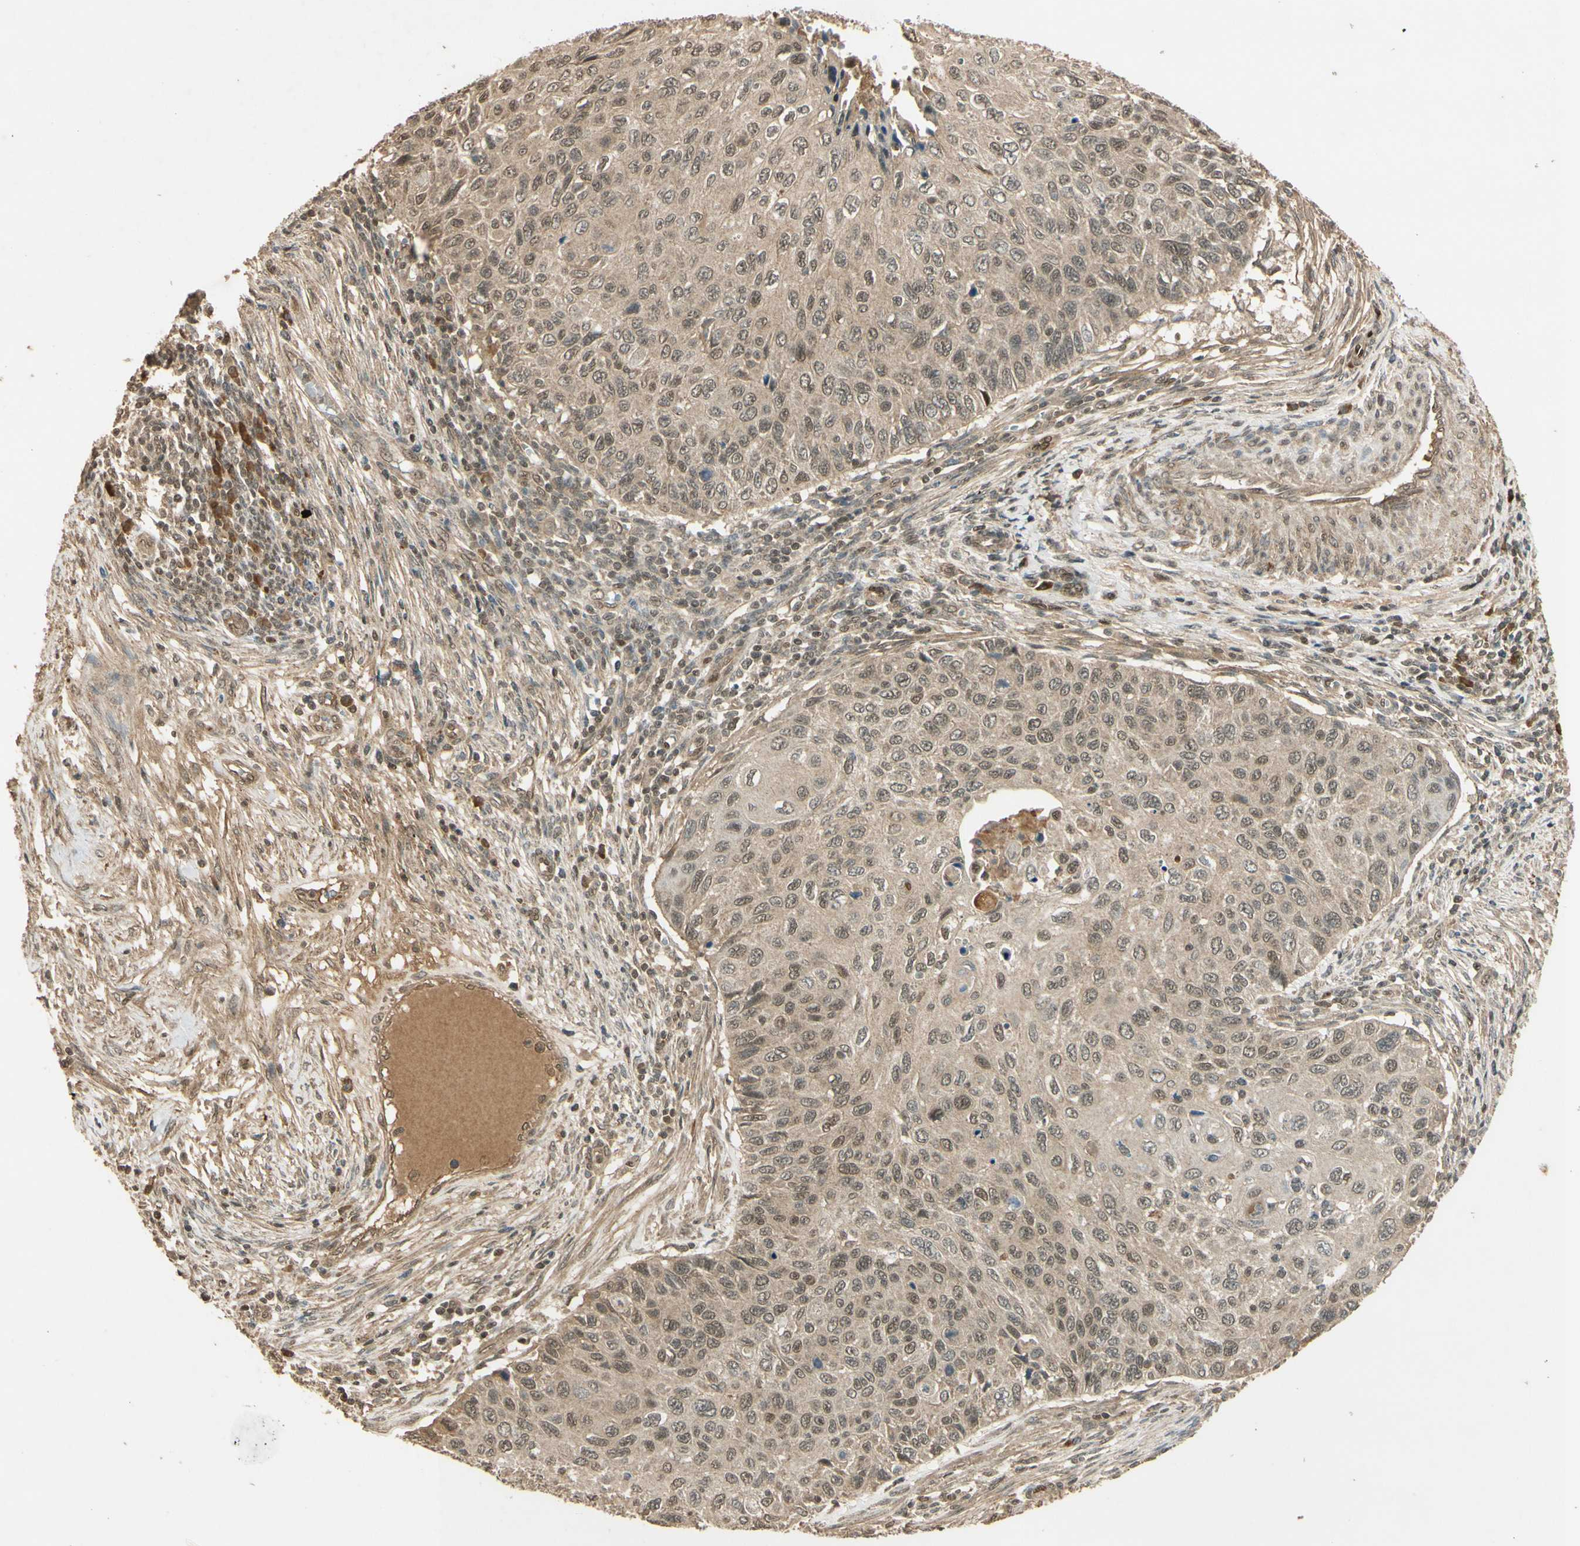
{"staining": {"intensity": "weak", "quantity": ">75%", "location": "cytoplasmic/membranous,nuclear"}, "tissue": "cervical cancer", "cell_type": "Tumor cells", "image_type": "cancer", "snomed": [{"axis": "morphology", "description": "Squamous cell carcinoma, NOS"}, {"axis": "topography", "description": "Cervix"}], "caption": "About >75% of tumor cells in cervical squamous cell carcinoma demonstrate weak cytoplasmic/membranous and nuclear protein staining as visualized by brown immunohistochemical staining.", "gene": "GMEB2", "patient": {"sex": "female", "age": 70}}